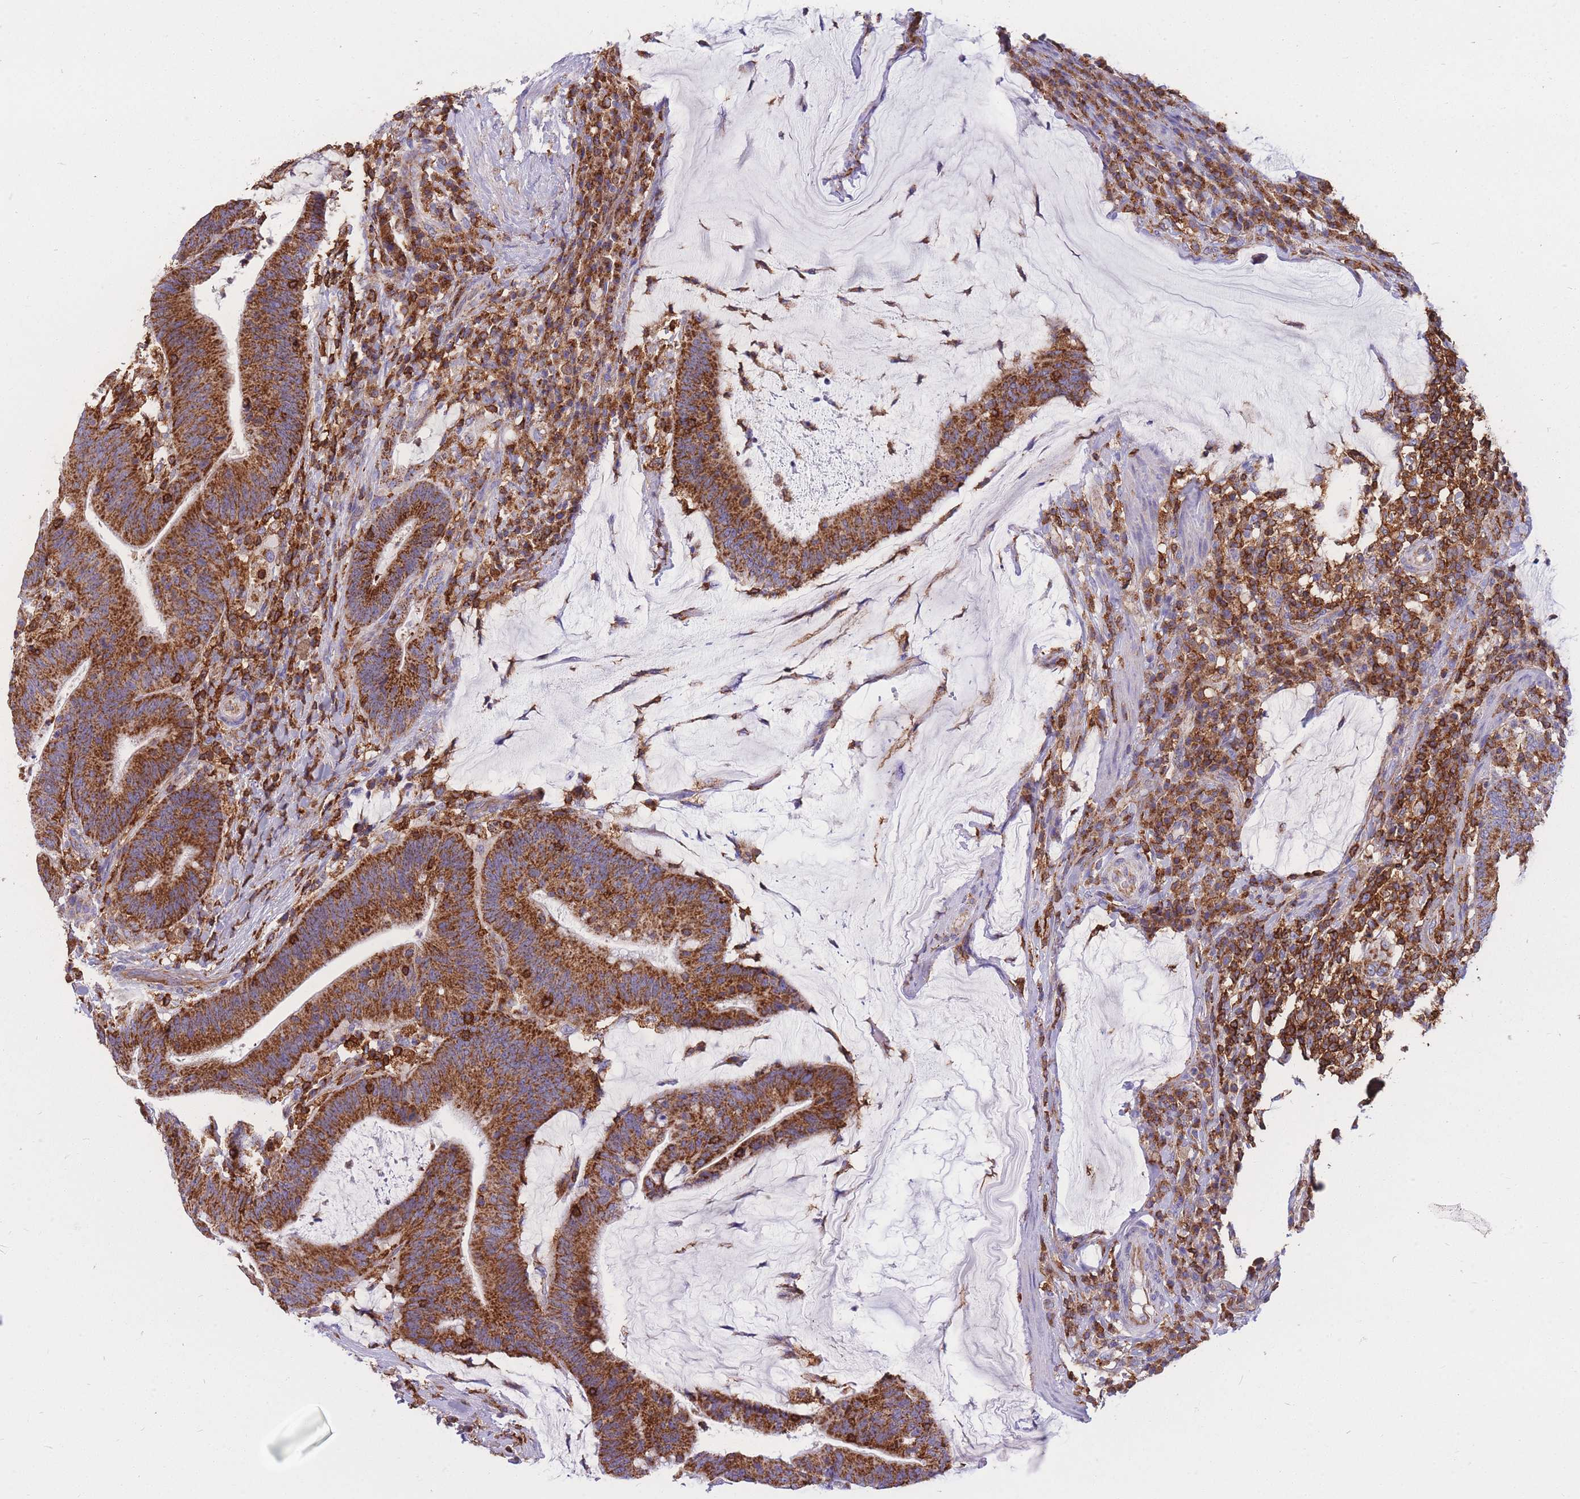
{"staining": {"intensity": "strong", "quantity": ">75%", "location": "cytoplasmic/membranous"}, "tissue": "colorectal cancer", "cell_type": "Tumor cells", "image_type": "cancer", "snomed": [{"axis": "morphology", "description": "Adenocarcinoma, NOS"}, {"axis": "topography", "description": "Colon"}], "caption": "Immunohistochemical staining of colorectal cancer (adenocarcinoma) displays high levels of strong cytoplasmic/membranous expression in approximately >75% of tumor cells. (IHC, brightfield microscopy, high magnification).", "gene": "MRPL54", "patient": {"sex": "female", "age": 66}}